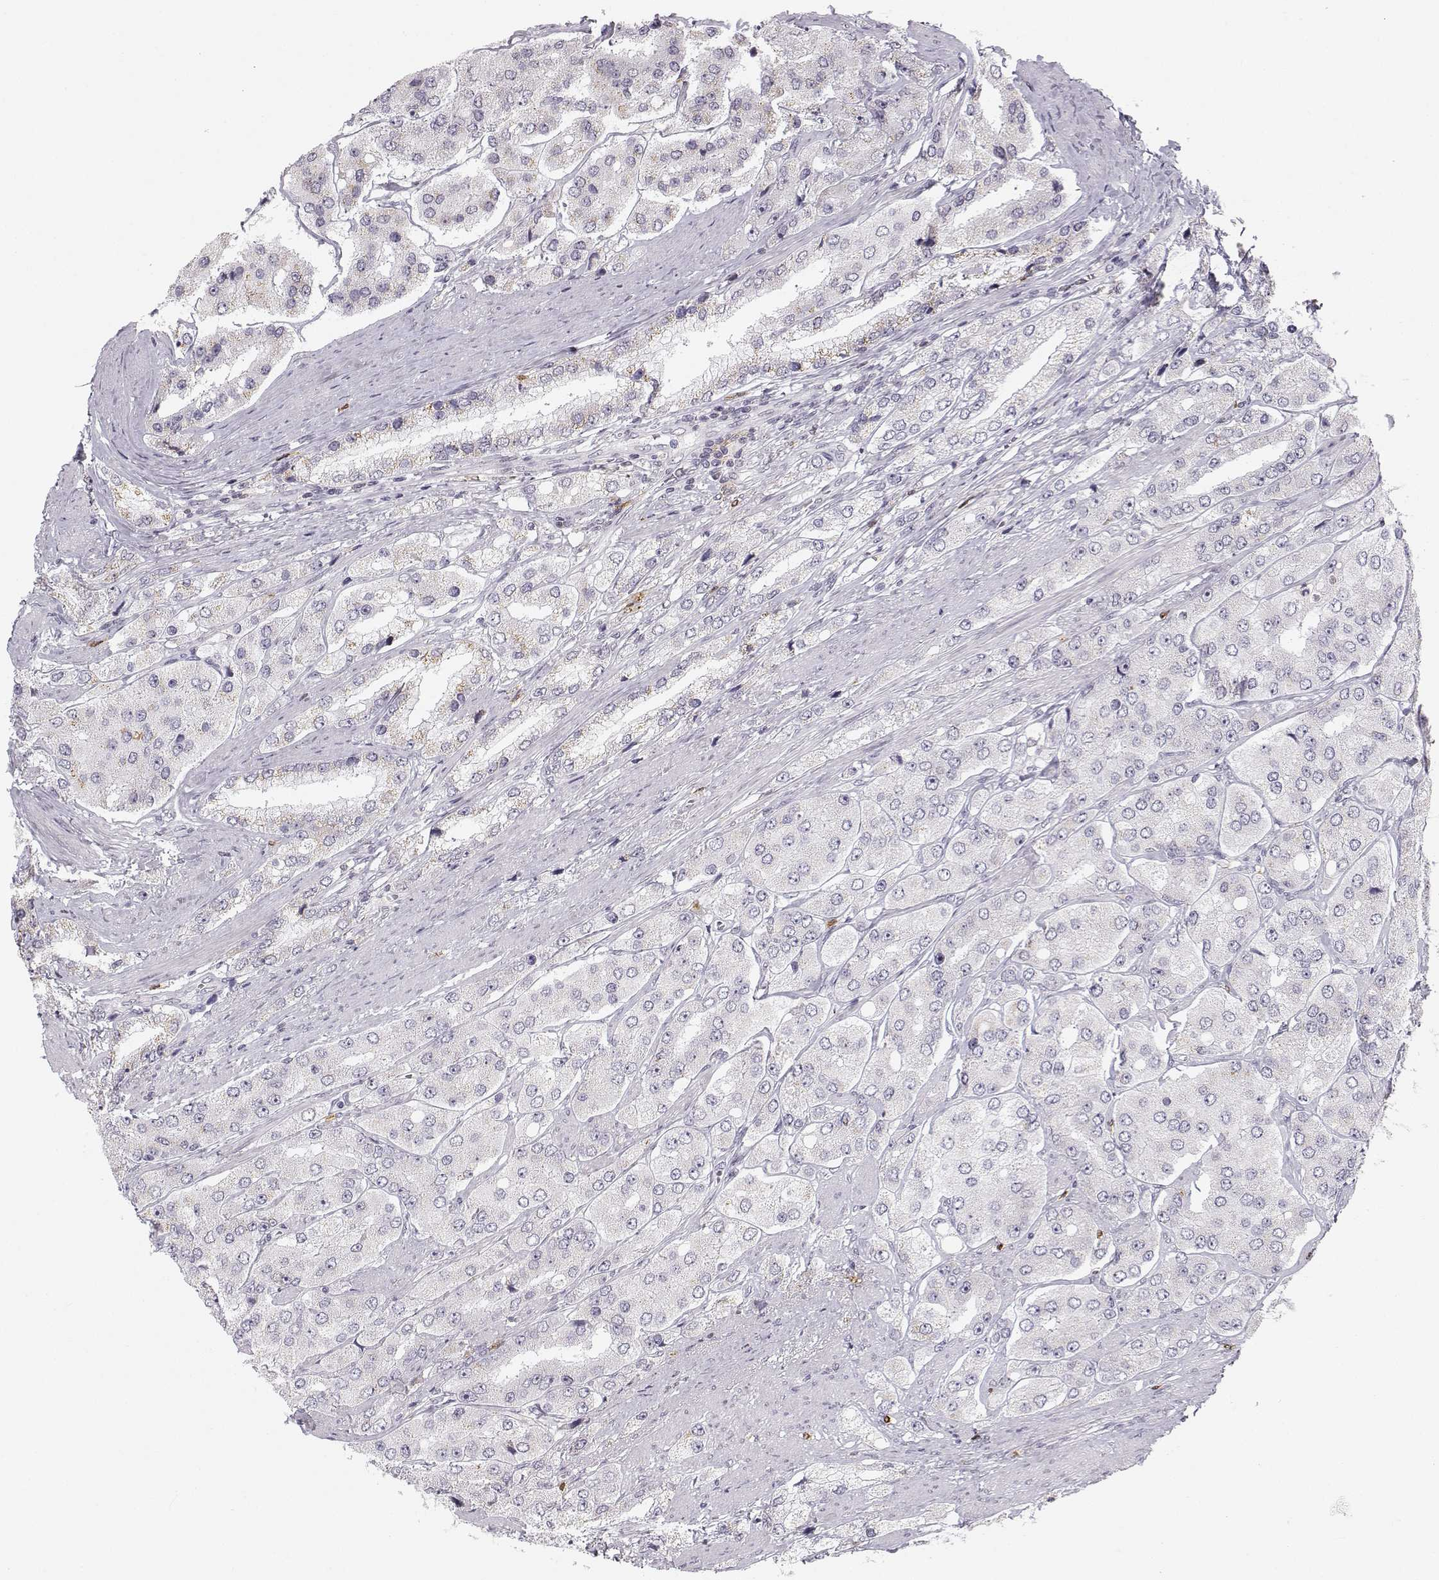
{"staining": {"intensity": "weak", "quantity": "<25%", "location": "cytoplasmic/membranous"}, "tissue": "prostate cancer", "cell_type": "Tumor cells", "image_type": "cancer", "snomed": [{"axis": "morphology", "description": "Adenocarcinoma, Low grade"}, {"axis": "topography", "description": "Prostate"}], "caption": "This is a image of immunohistochemistry staining of prostate cancer (adenocarcinoma (low-grade)), which shows no positivity in tumor cells.", "gene": "HTR7", "patient": {"sex": "male", "age": 69}}